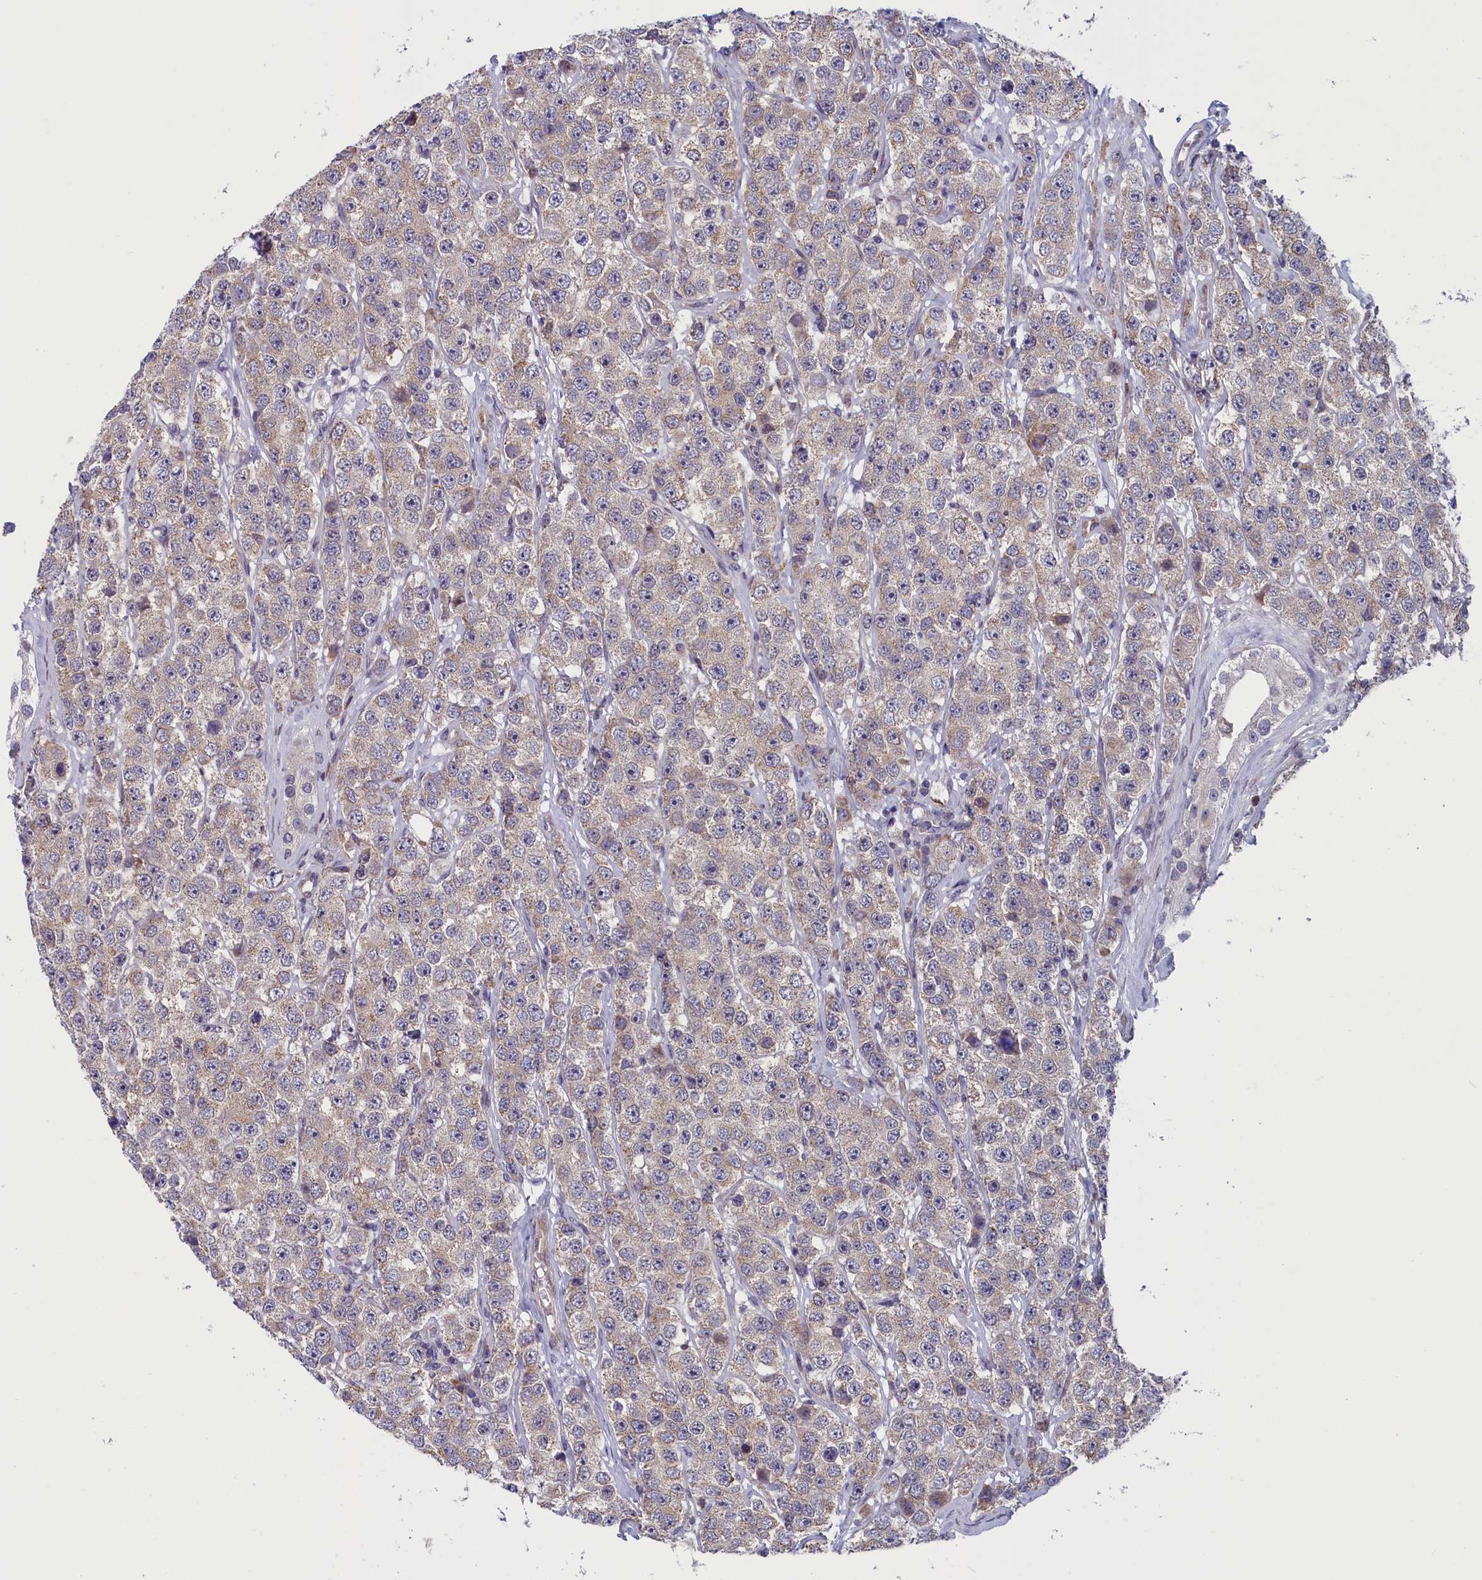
{"staining": {"intensity": "weak", "quantity": "<25%", "location": "cytoplasmic/membranous"}, "tissue": "testis cancer", "cell_type": "Tumor cells", "image_type": "cancer", "snomed": [{"axis": "morphology", "description": "Seminoma, NOS"}, {"axis": "topography", "description": "Testis"}], "caption": "Immunohistochemistry of seminoma (testis) displays no staining in tumor cells.", "gene": "ANKRD39", "patient": {"sex": "male", "age": 28}}